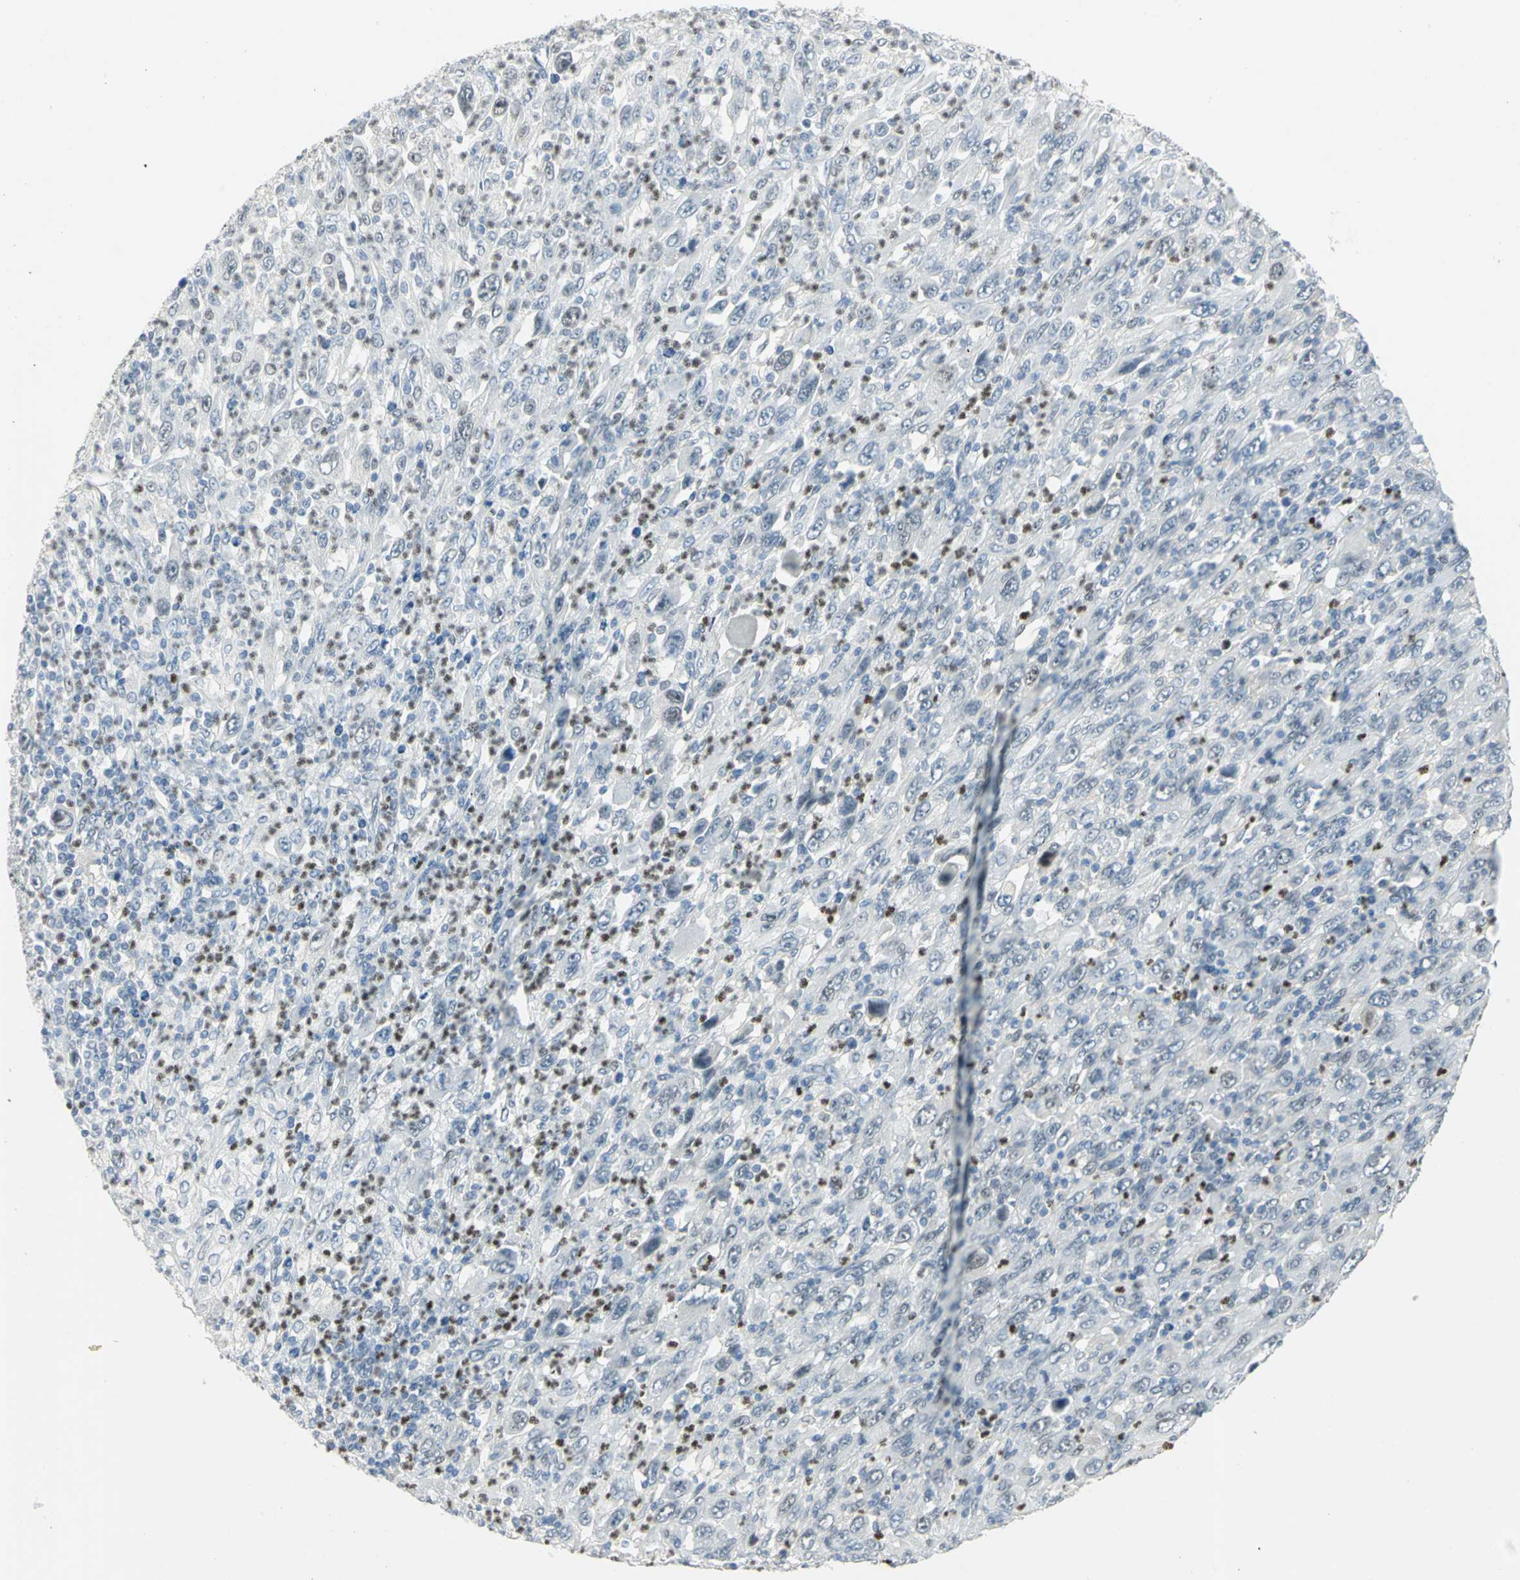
{"staining": {"intensity": "negative", "quantity": "none", "location": "none"}, "tissue": "melanoma", "cell_type": "Tumor cells", "image_type": "cancer", "snomed": [{"axis": "morphology", "description": "Malignant melanoma, Metastatic site"}, {"axis": "topography", "description": "Skin"}], "caption": "This is an immunohistochemistry (IHC) image of human malignant melanoma (metastatic site). There is no positivity in tumor cells.", "gene": "BCL6", "patient": {"sex": "female", "age": 56}}